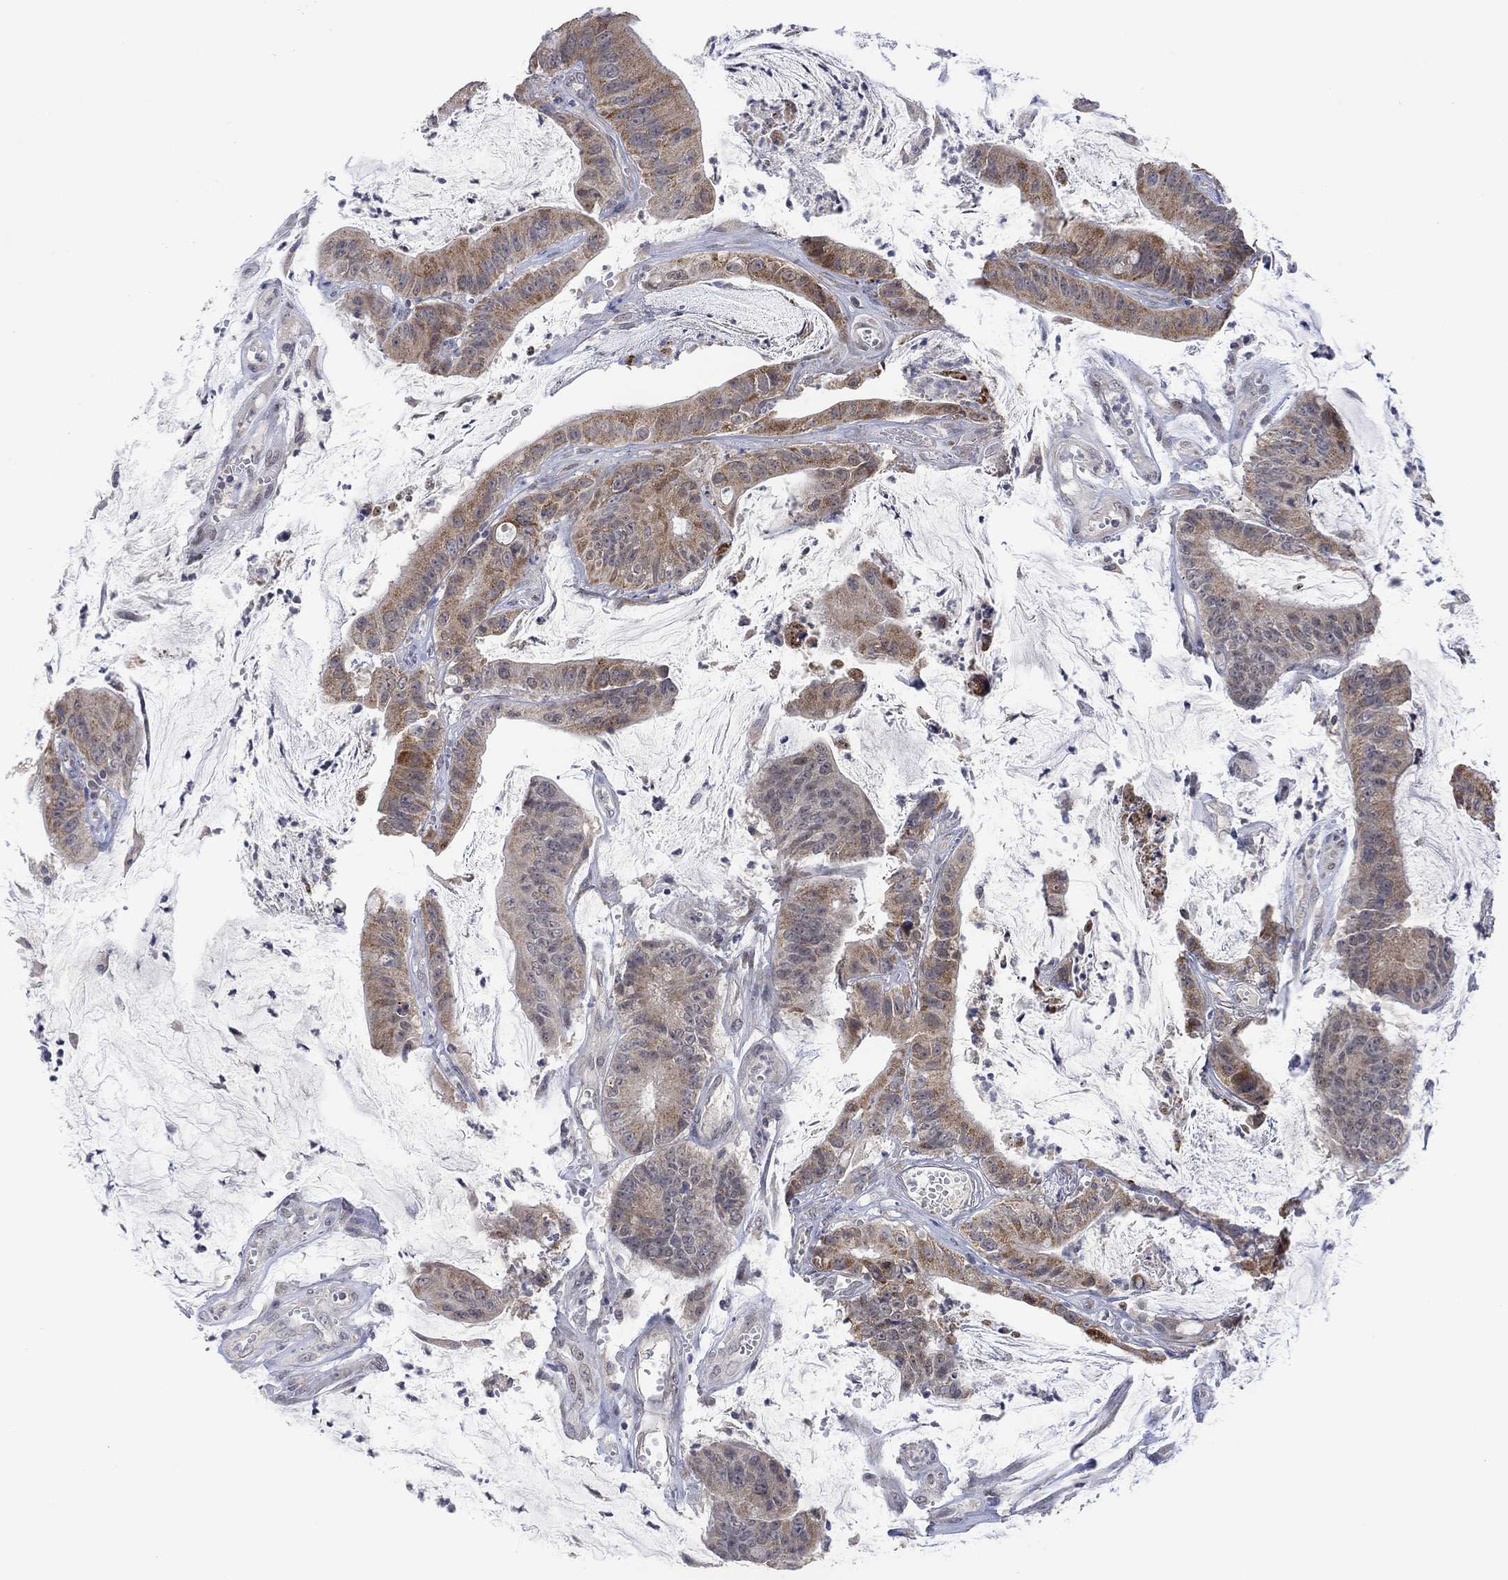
{"staining": {"intensity": "moderate", "quantity": "25%-75%", "location": "cytoplasmic/membranous"}, "tissue": "colorectal cancer", "cell_type": "Tumor cells", "image_type": "cancer", "snomed": [{"axis": "morphology", "description": "Adenocarcinoma, NOS"}, {"axis": "topography", "description": "Colon"}], "caption": "Protein staining by immunohistochemistry (IHC) demonstrates moderate cytoplasmic/membranous positivity in about 25%-75% of tumor cells in colorectal cancer.", "gene": "SLC48A1", "patient": {"sex": "female", "age": 69}}